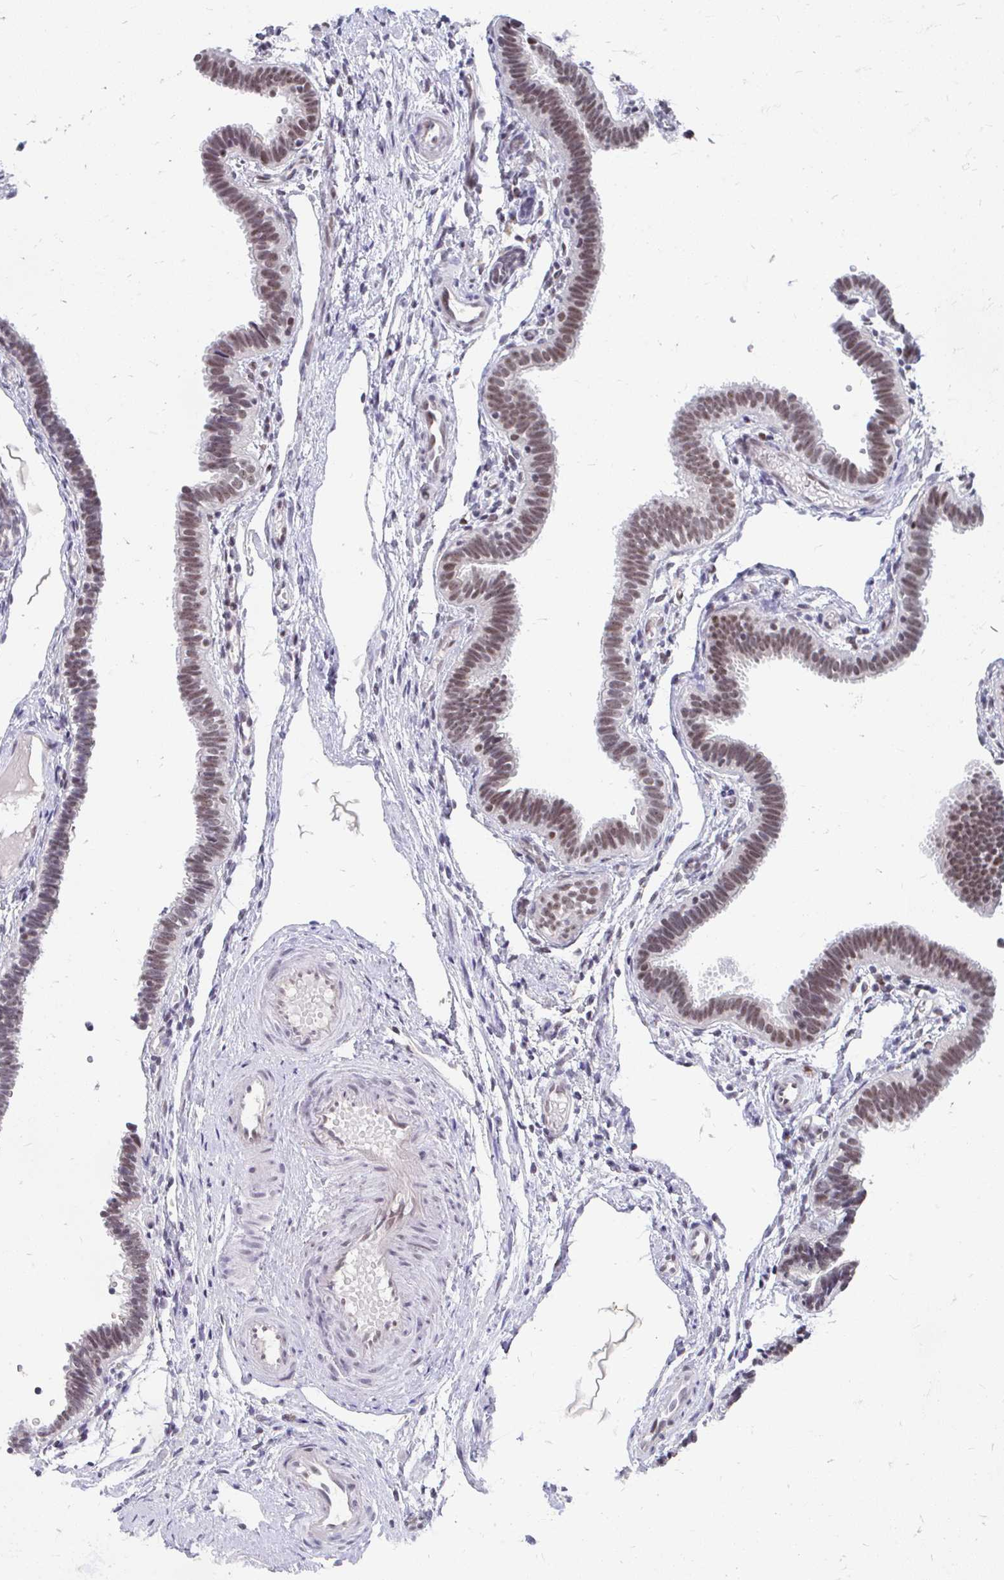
{"staining": {"intensity": "moderate", "quantity": "25%-75%", "location": "nuclear"}, "tissue": "fallopian tube", "cell_type": "Glandular cells", "image_type": "normal", "snomed": [{"axis": "morphology", "description": "Normal tissue, NOS"}, {"axis": "topography", "description": "Fallopian tube"}], "caption": "Immunohistochemical staining of benign human fallopian tube exhibits moderate nuclear protein expression in approximately 25%-75% of glandular cells.", "gene": "GTF2H1", "patient": {"sex": "female", "age": 37}}